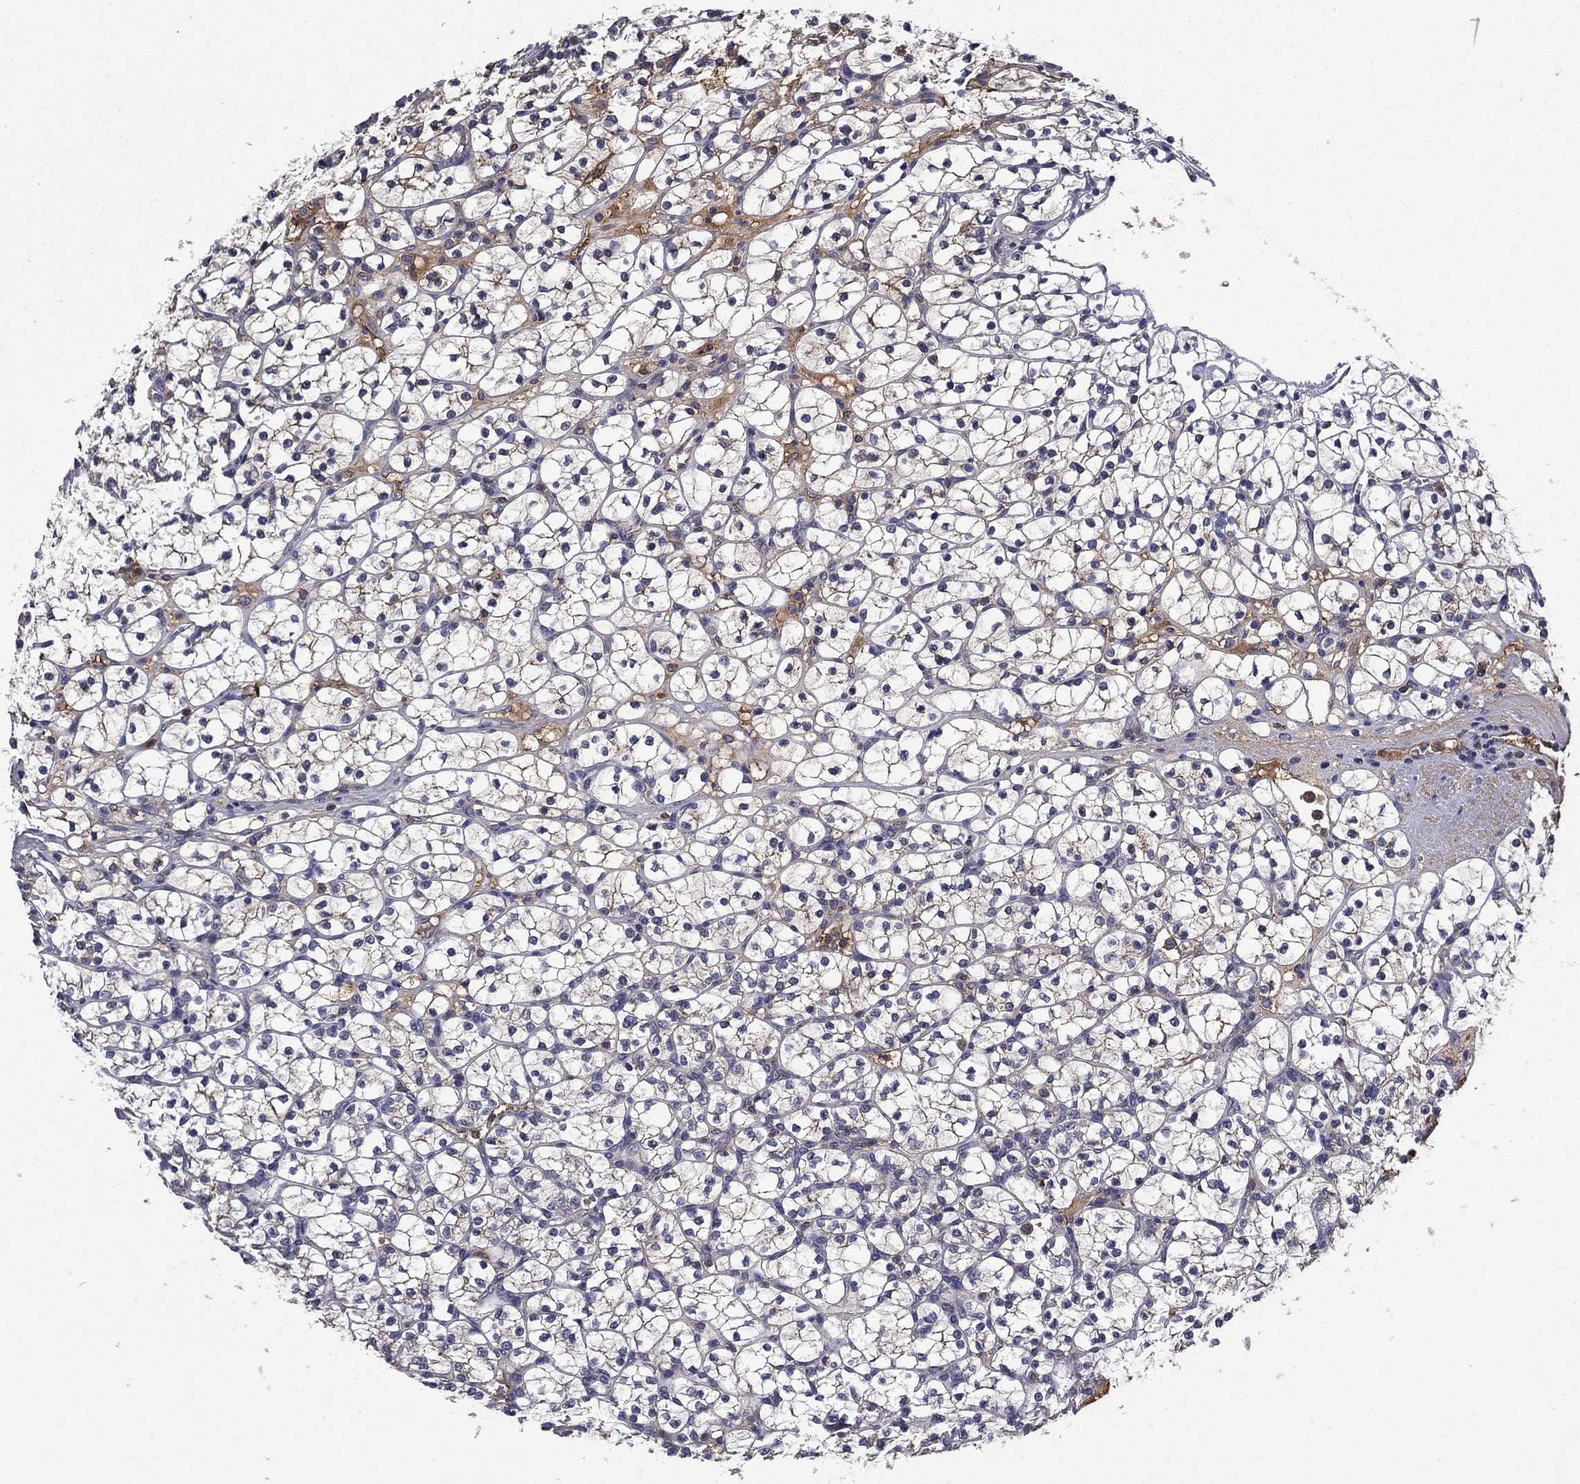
{"staining": {"intensity": "moderate", "quantity": "25%-75%", "location": "cytoplasmic/membranous"}, "tissue": "renal cancer", "cell_type": "Tumor cells", "image_type": "cancer", "snomed": [{"axis": "morphology", "description": "Adenocarcinoma, NOS"}, {"axis": "topography", "description": "Kidney"}], "caption": "DAB (3,3'-diaminobenzidine) immunohistochemical staining of human renal cancer displays moderate cytoplasmic/membranous protein staining in about 25%-75% of tumor cells.", "gene": "CEACAM7", "patient": {"sex": "female", "age": 89}}